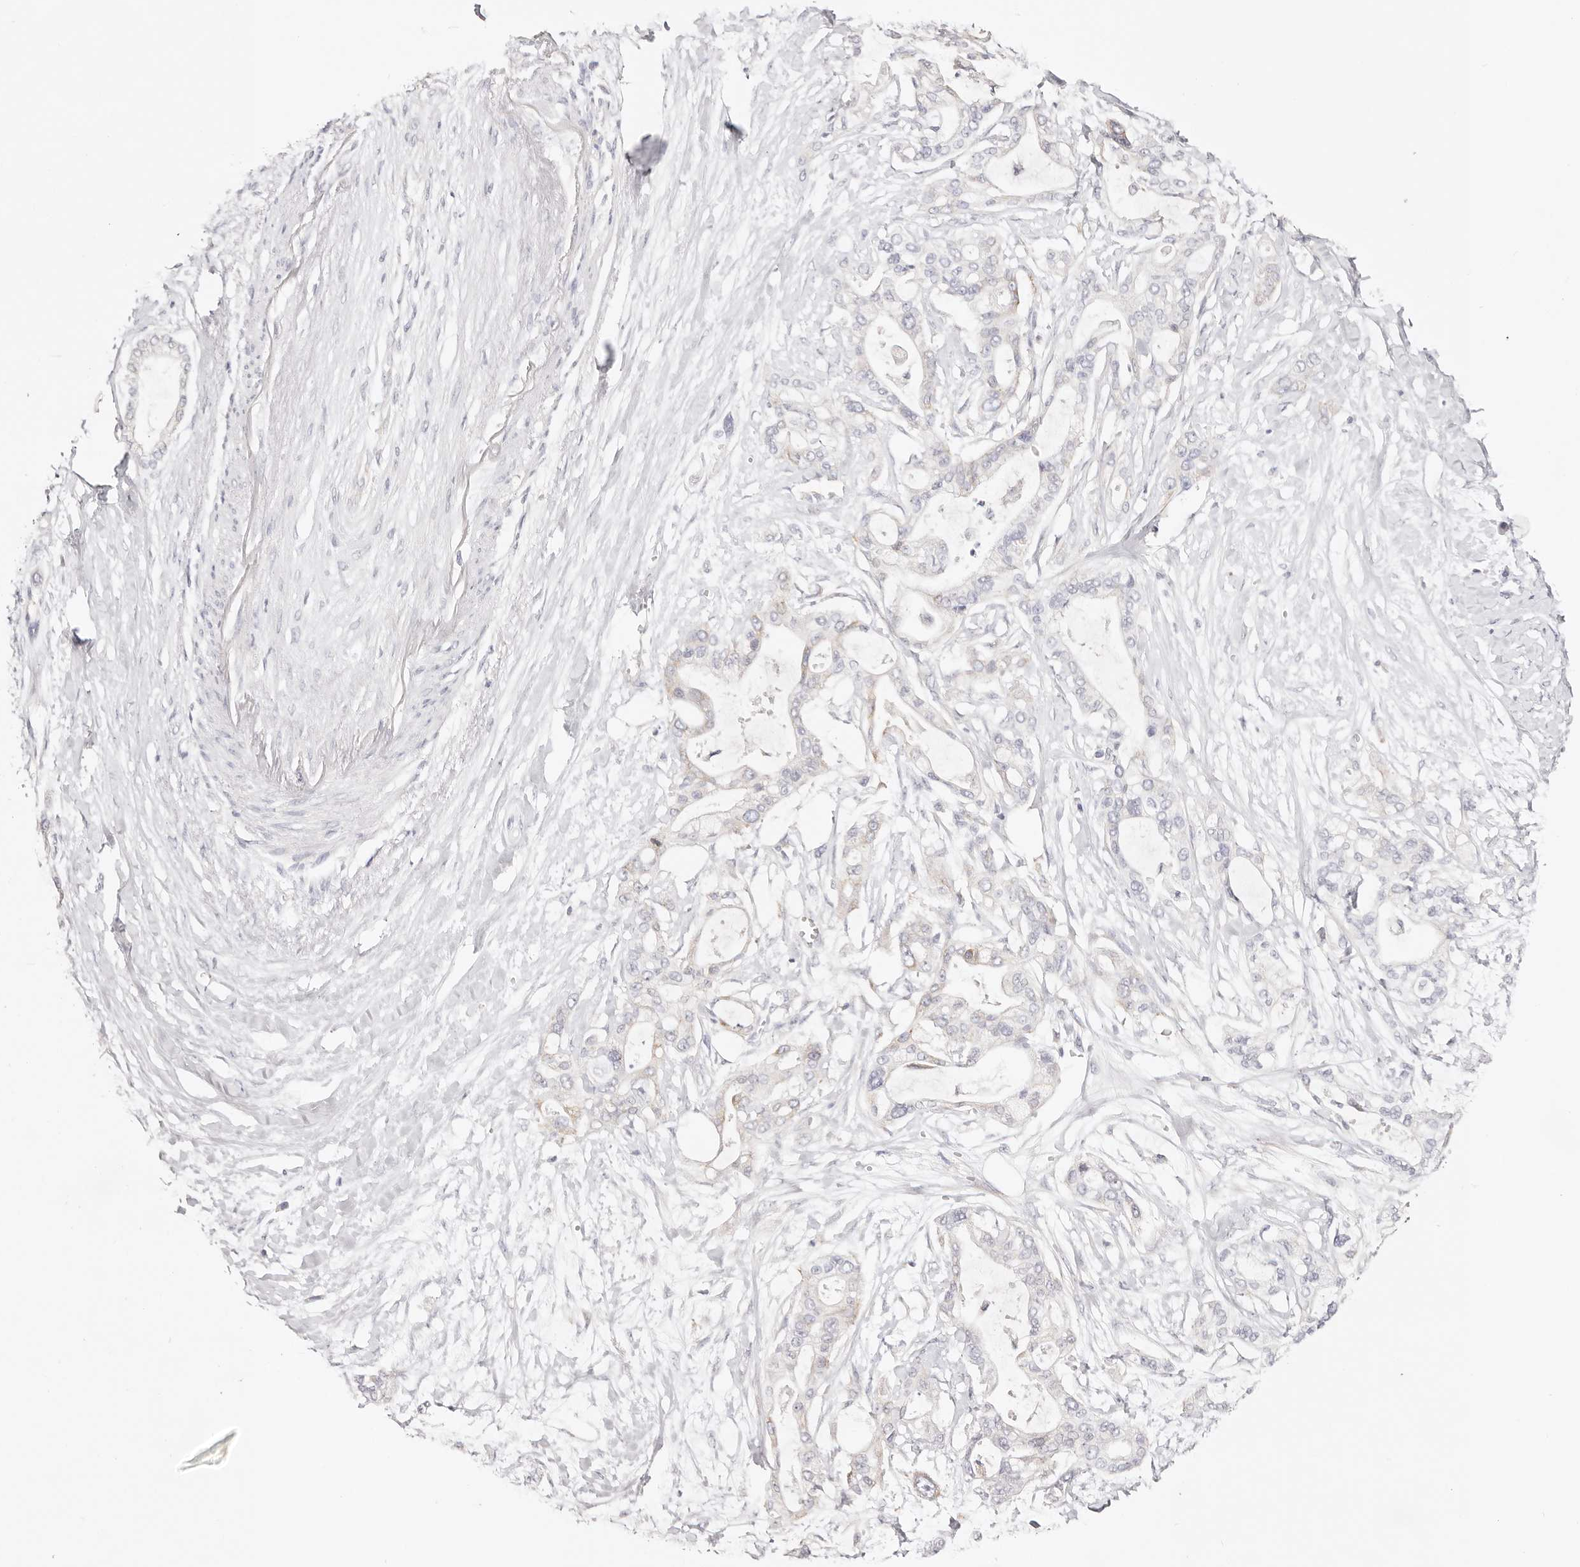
{"staining": {"intensity": "negative", "quantity": "none", "location": "none"}, "tissue": "pancreatic cancer", "cell_type": "Tumor cells", "image_type": "cancer", "snomed": [{"axis": "morphology", "description": "Adenocarcinoma, NOS"}, {"axis": "topography", "description": "Pancreas"}], "caption": "A photomicrograph of pancreatic adenocarcinoma stained for a protein displays no brown staining in tumor cells.", "gene": "GNA13", "patient": {"sex": "male", "age": 68}}